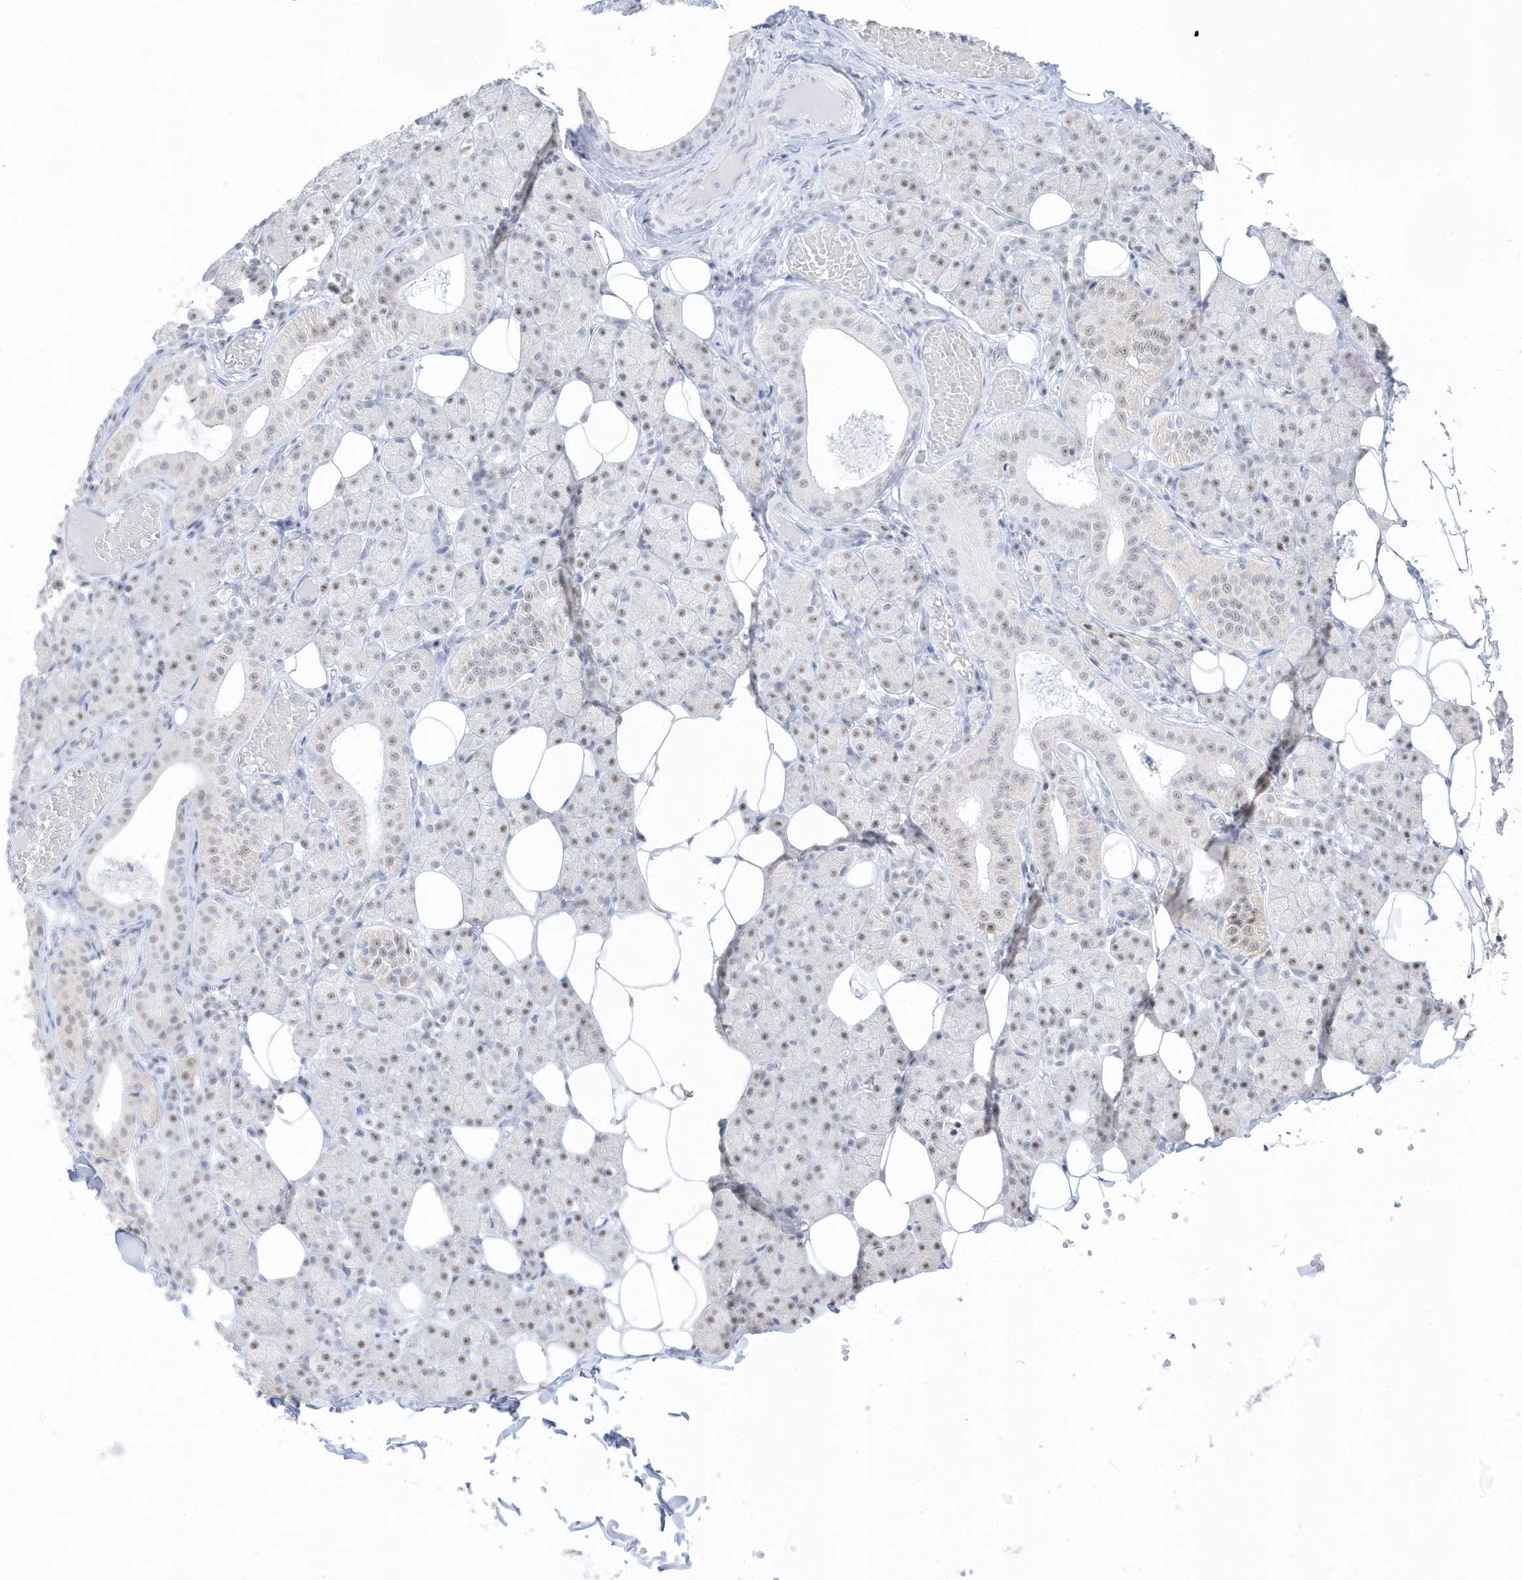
{"staining": {"intensity": "moderate", "quantity": "<25%", "location": "cytoplasmic/membranous,nuclear"}, "tissue": "salivary gland", "cell_type": "Glandular cells", "image_type": "normal", "snomed": [{"axis": "morphology", "description": "Normal tissue, NOS"}, {"axis": "topography", "description": "Salivary gland"}], "caption": "IHC photomicrograph of normal salivary gland: human salivary gland stained using immunohistochemistry (IHC) reveals low levels of moderate protein expression localized specifically in the cytoplasmic/membranous,nuclear of glandular cells, appearing as a cytoplasmic/membranous,nuclear brown color.", "gene": "PLEKHN1", "patient": {"sex": "female", "age": 33}}